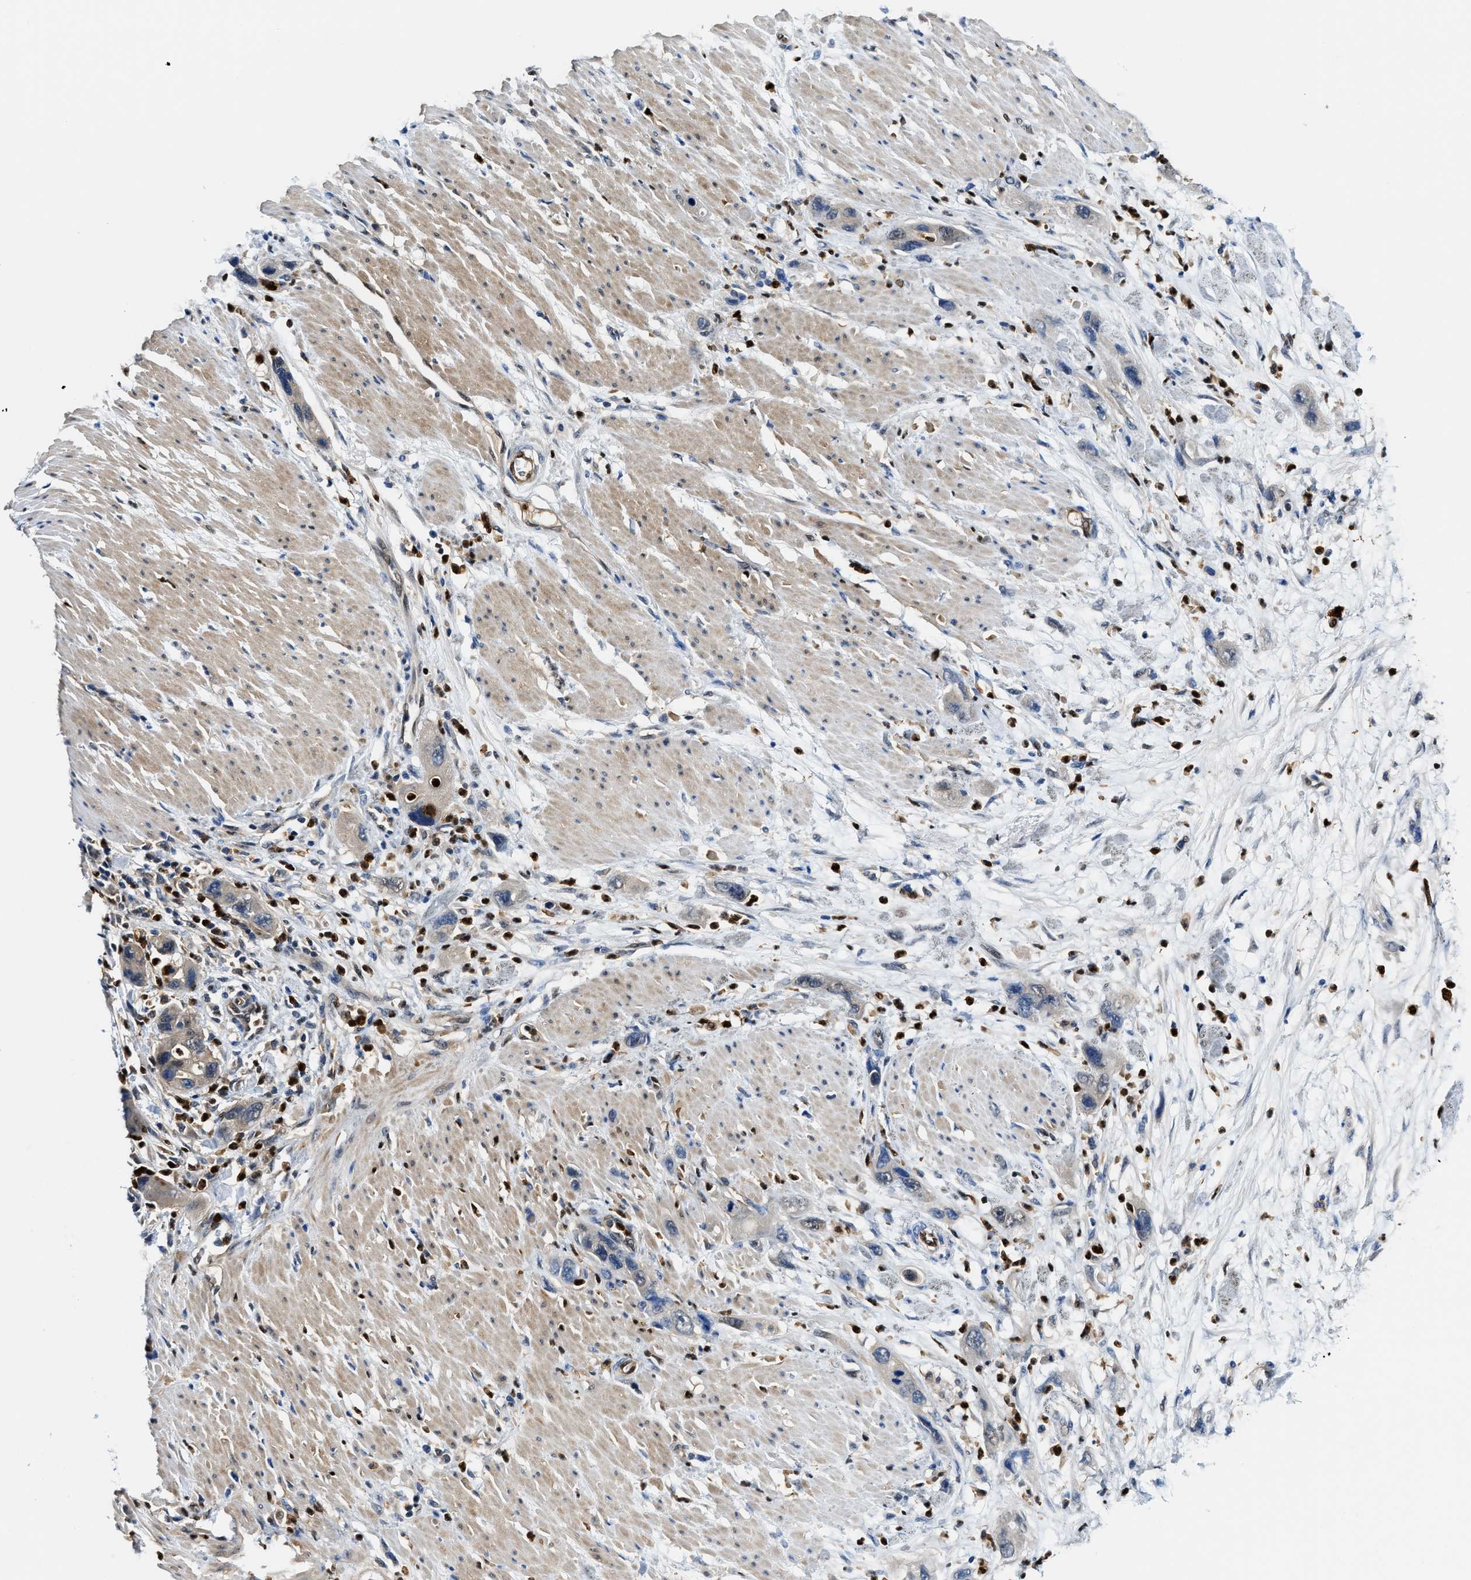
{"staining": {"intensity": "negative", "quantity": "none", "location": "none"}, "tissue": "pancreatic cancer", "cell_type": "Tumor cells", "image_type": "cancer", "snomed": [{"axis": "morphology", "description": "Normal tissue, NOS"}, {"axis": "morphology", "description": "Adenocarcinoma, NOS"}, {"axis": "topography", "description": "Pancreas"}], "caption": "Tumor cells show no significant expression in adenocarcinoma (pancreatic).", "gene": "LTA4H", "patient": {"sex": "female", "age": 71}}